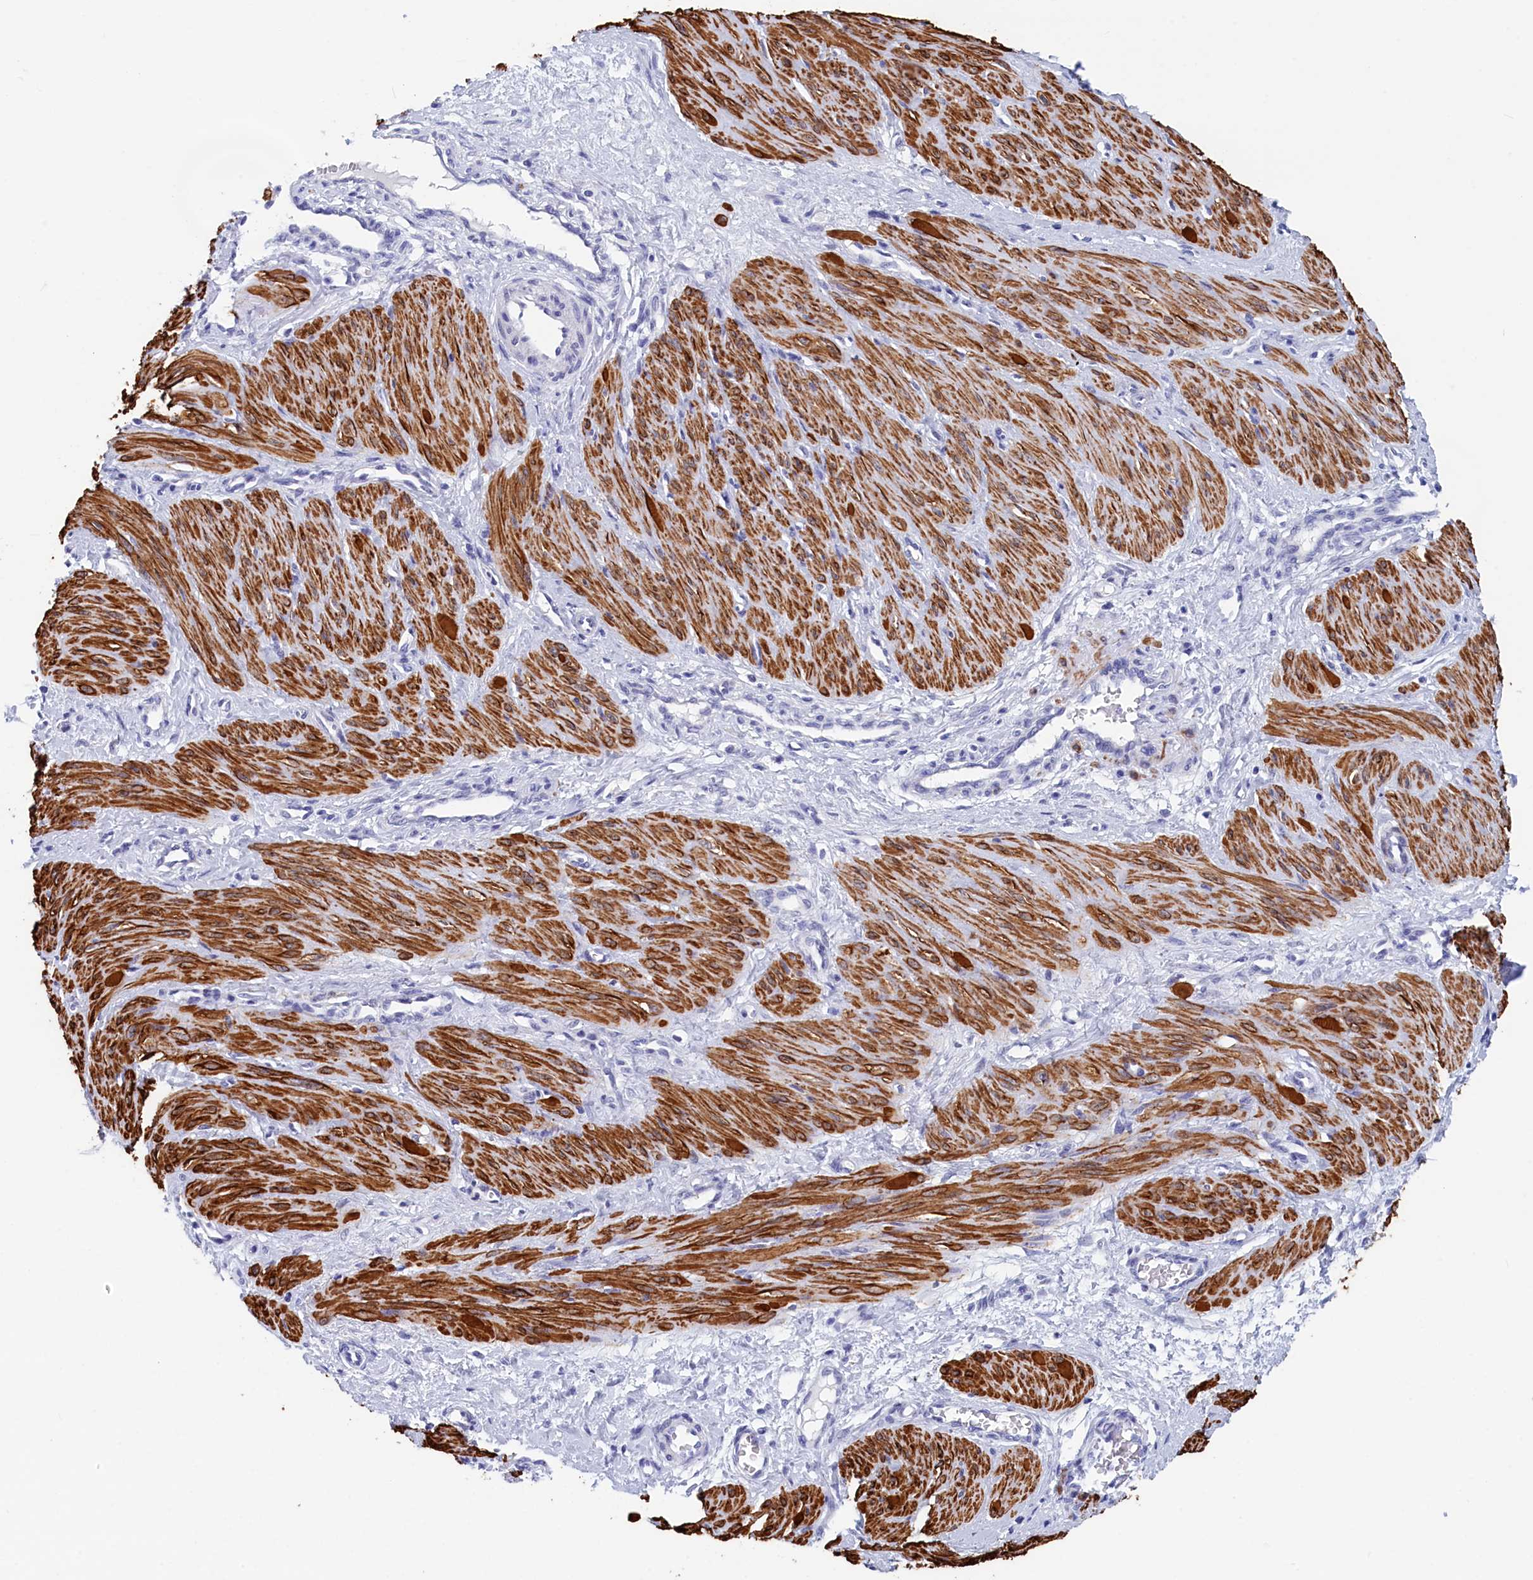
{"staining": {"intensity": "strong", "quantity": ">75%", "location": "cytoplasmic/membranous"}, "tissue": "smooth muscle", "cell_type": "Smooth muscle cells", "image_type": "normal", "snomed": [{"axis": "morphology", "description": "Normal tissue, NOS"}, {"axis": "topography", "description": "Endometrium"}], "caption": "Normal smooth muscle was stained to show a protein in brown. There is high levels of strong cytoplasmic/membranous expression in approximately >75% of smooth muscle cells. (Stains: DAB in brown, nuclei in blue, Microscopy: brightfield microscopy at high magnification).", "gene": "WDR83", "patient": {"sex": "female", "age": 33}}